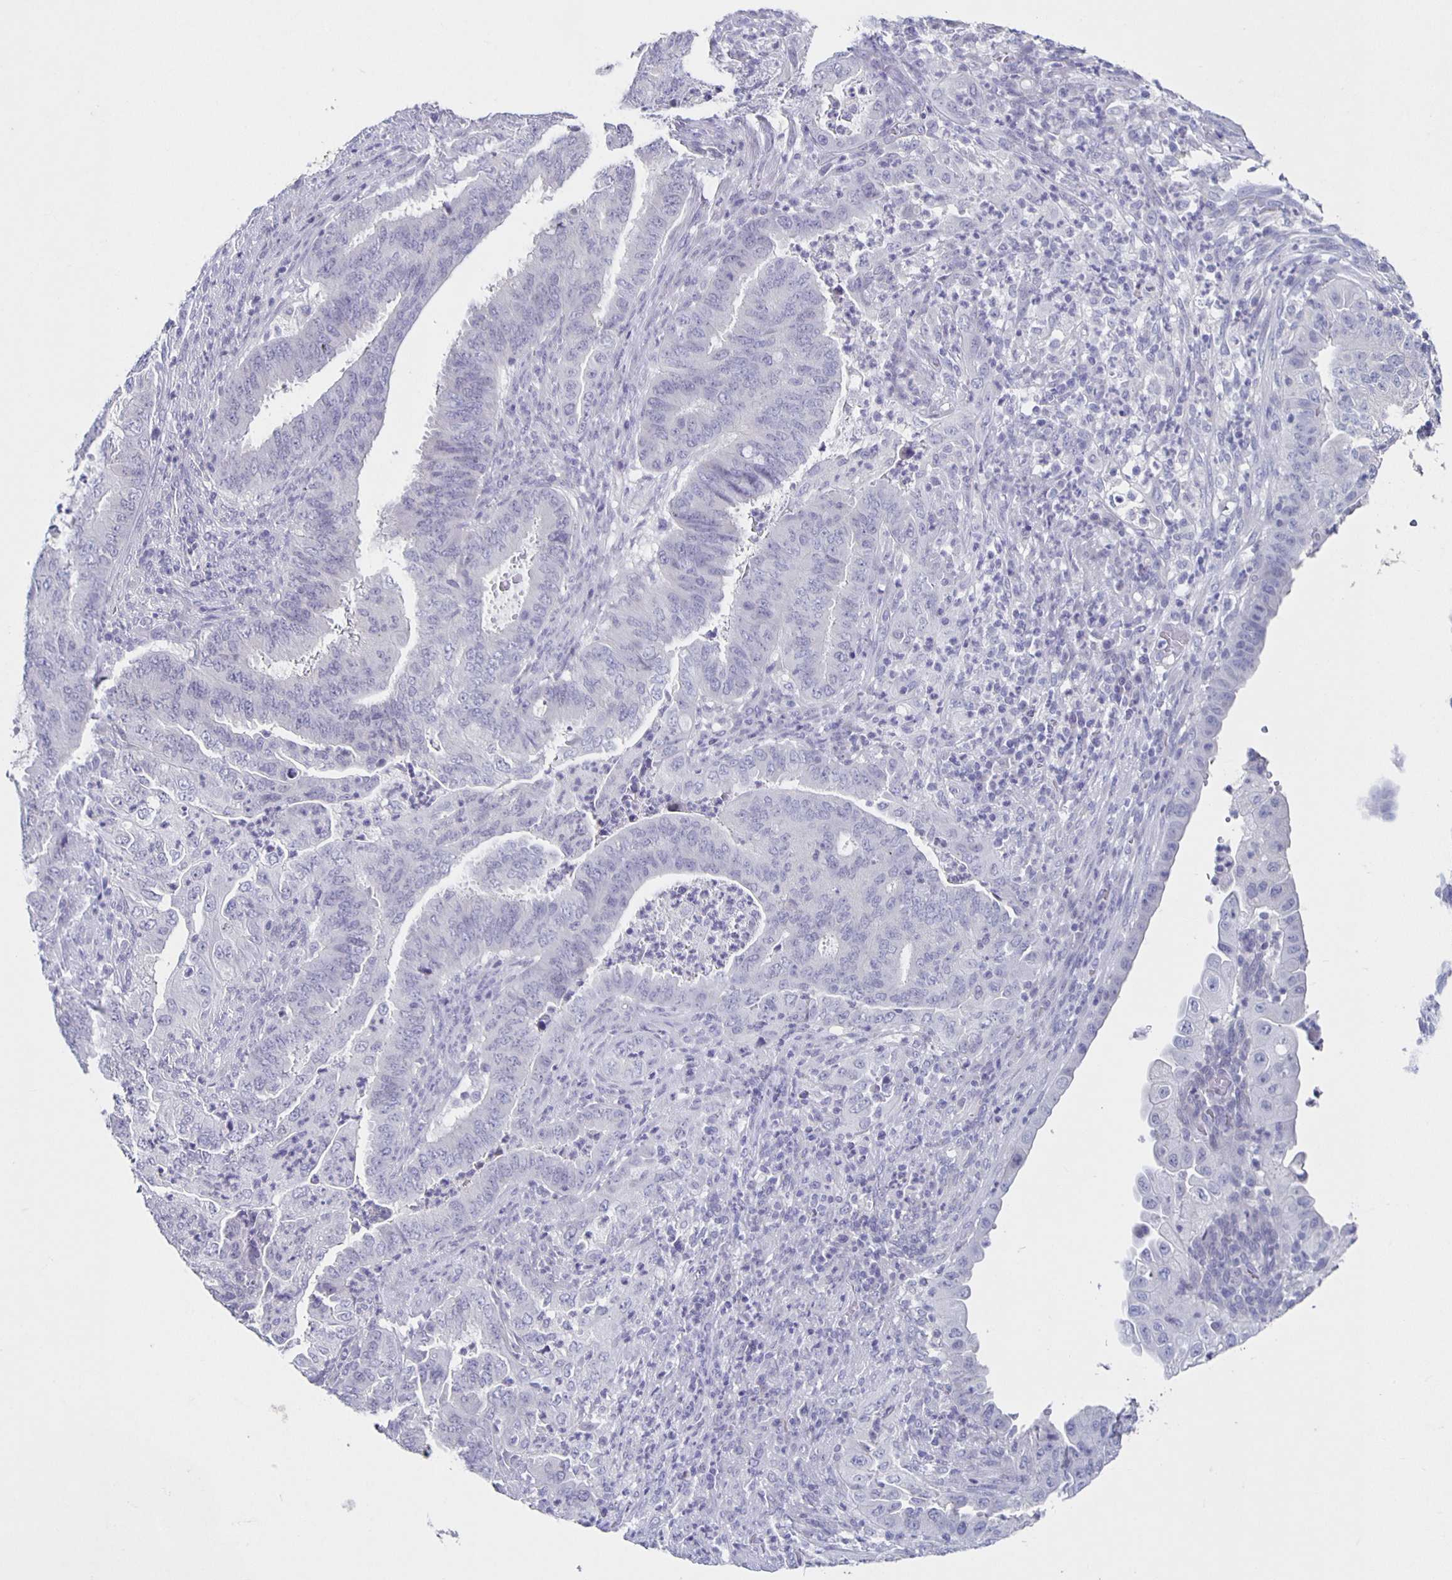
{"staining": {"intensity": "negative", "quantity": "none", "location": "none"}, "tissue": "endometrial cancer", "cell_type": "Tumor cells", "image_type": "cancer", "snomed": [{"axis": "morphology", "description": "Adenocarcinoma, NOS"}, {"axis": "topography", "description": "Endometrium"}], "caption": "Tumor cells are negative for brown protein staining in endometrial adenocarcinoma.", "gene": "CARNS1", "patient": {"sex": "female", "age": 51}}